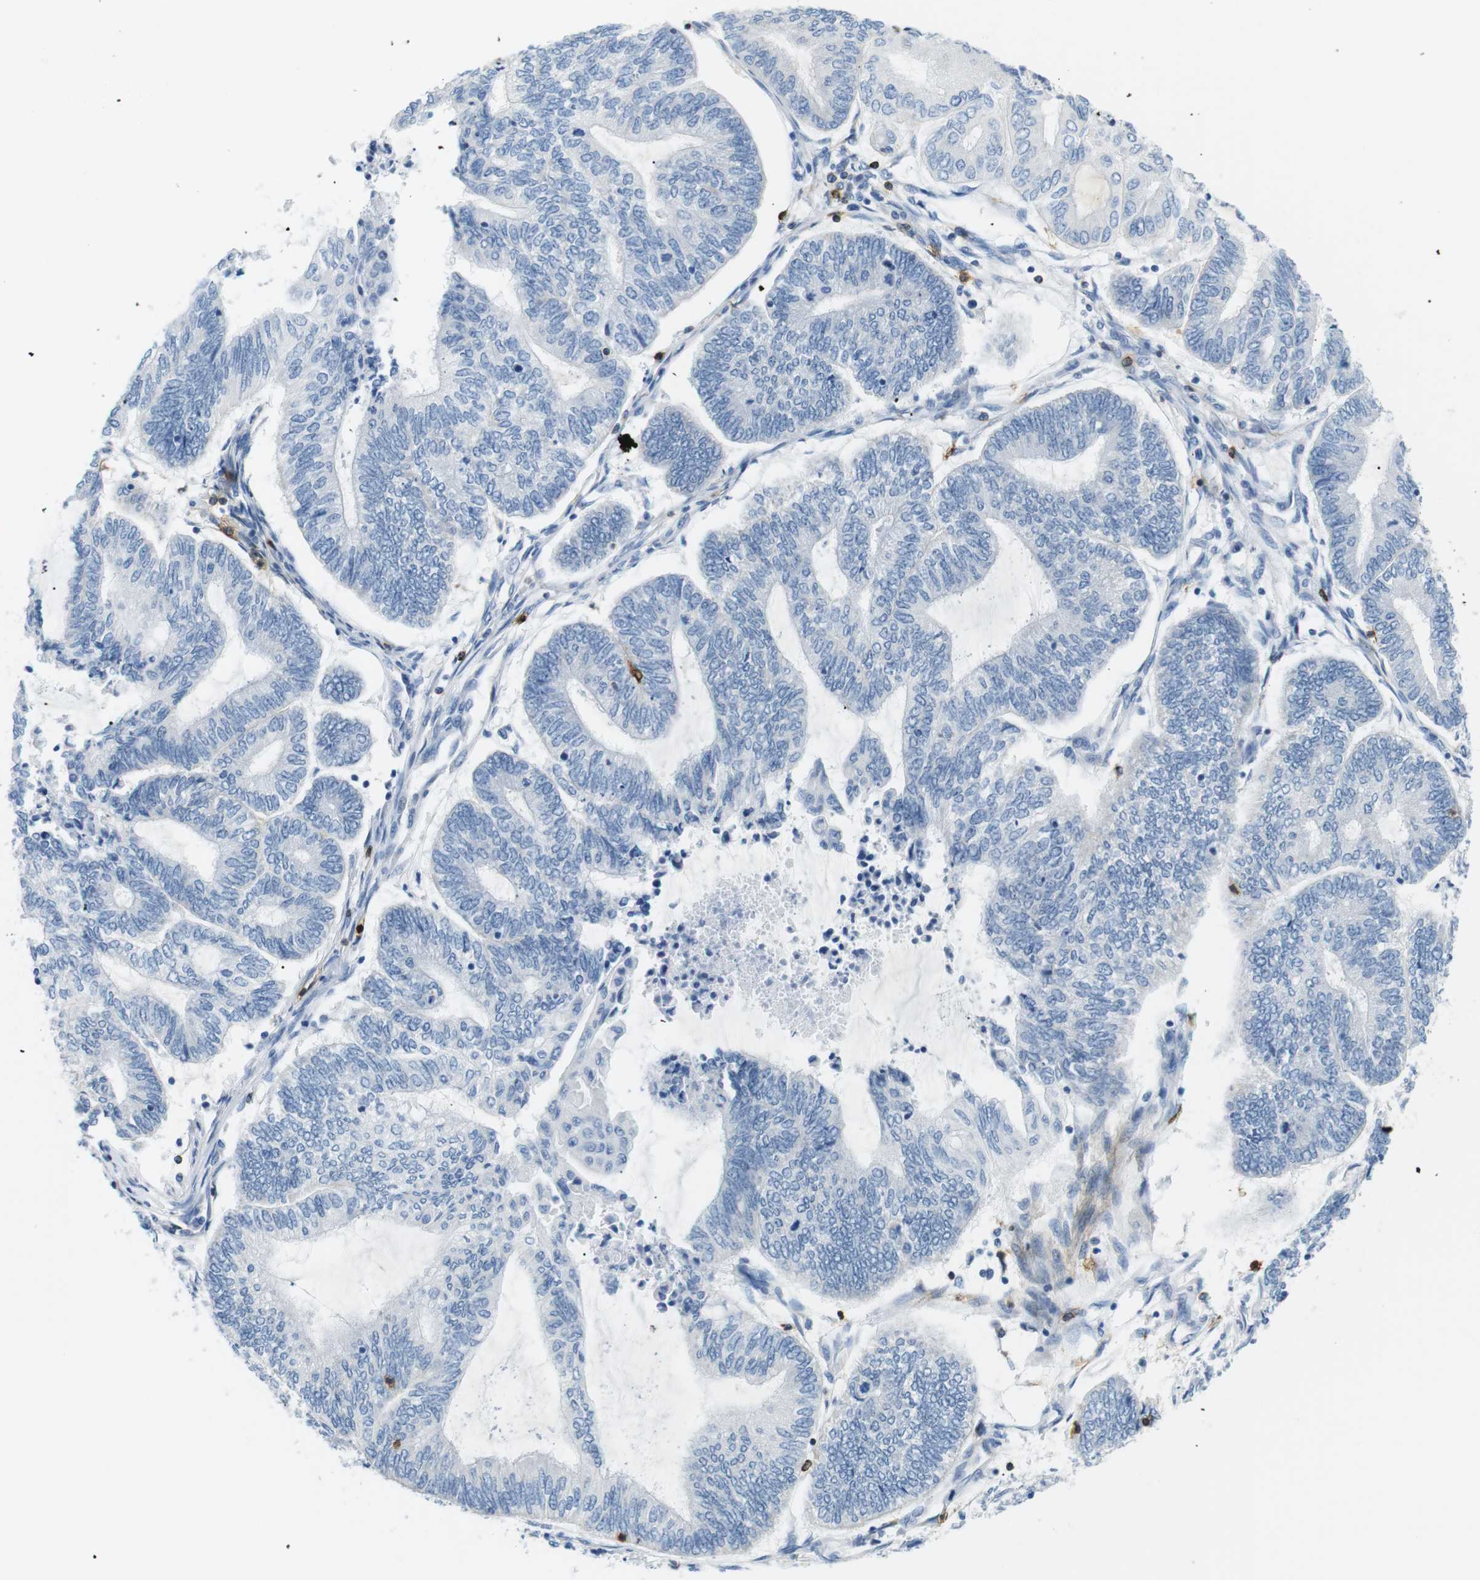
{"staining": {"intensity": "negative", "quantity": "none", "location": "none"}, "tissue": "endometrial cancer", "cell_type": "Tumor cells", "image_type": "cancer", "snomed": [{"axis": "morphology", "description": "Adenocarcinoma, NOS"}, {"axis": "topography", "description": "Uterus"}, {"axis": "topography", "description": "Endometrium"}], "caption": "Tumor cells are negative for brown protein staining in endometrial adenocarcinoma.", "gene": "TNFRSF4", "patient": {"sex": "female", "age": 70}}